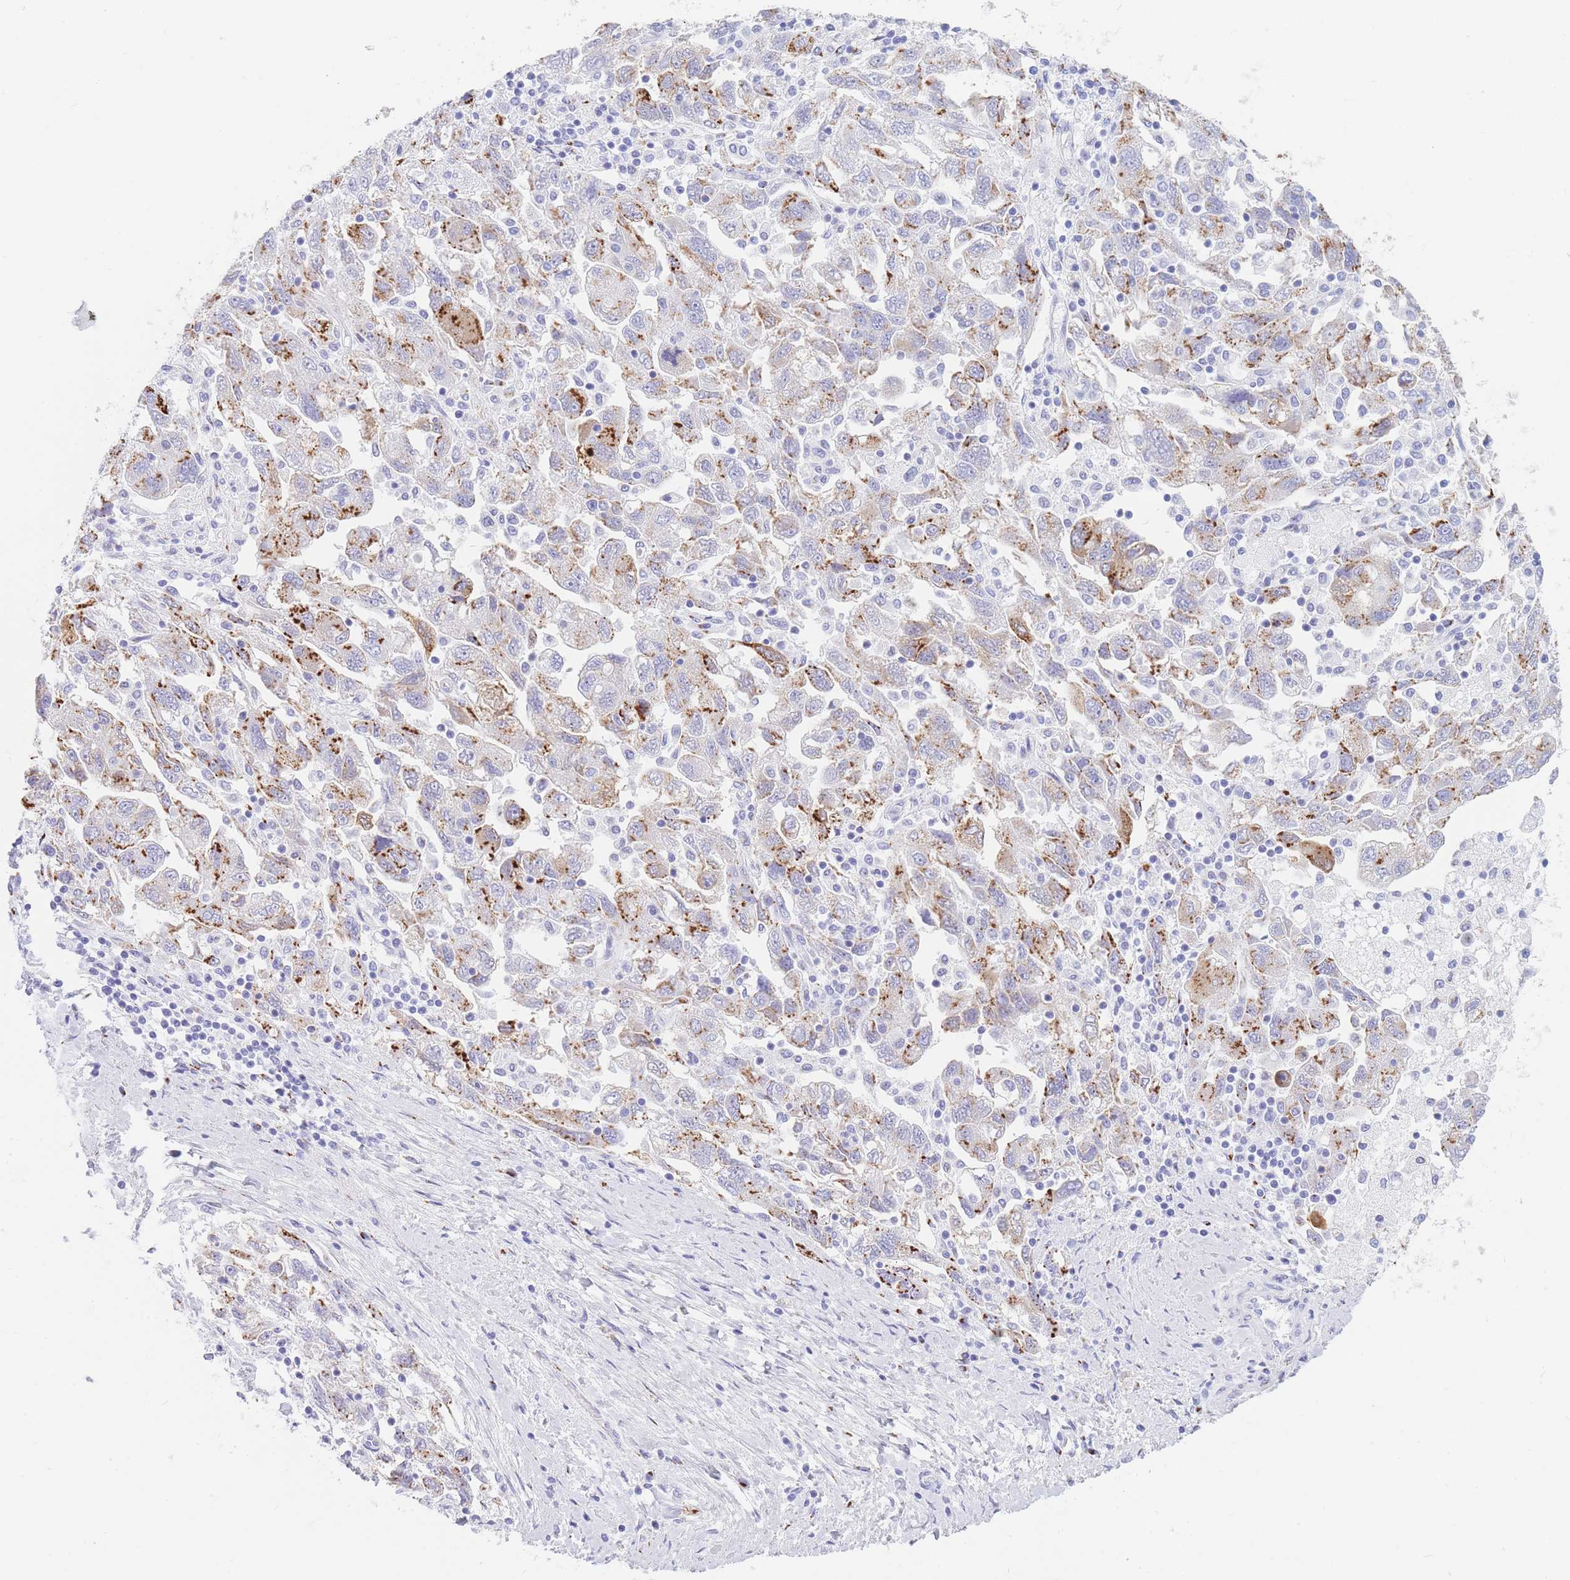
{"staining": {"intensity": "strong", "quantity": "25%-75%", "location": "cytoplasmic/membranous"}, "tissue": "ovarian cancer", "cell_type": "Tumor cells", "image_type": "cancer", "snomed": [{"axis": "morphology", "description": "Carcinoma, NOS"}, {"axis": "morphology", "description": "Cystadenocarcinoma, serous, NOS"}, {"axis": "topography", "description": "Ovary"}], "caption": "Human carcinoma (ovarian) stained with a protein marker reveals strong staining in tumor cells.", "gene": "FAM3C", "patient": {"sex": "female", "age": 69}}